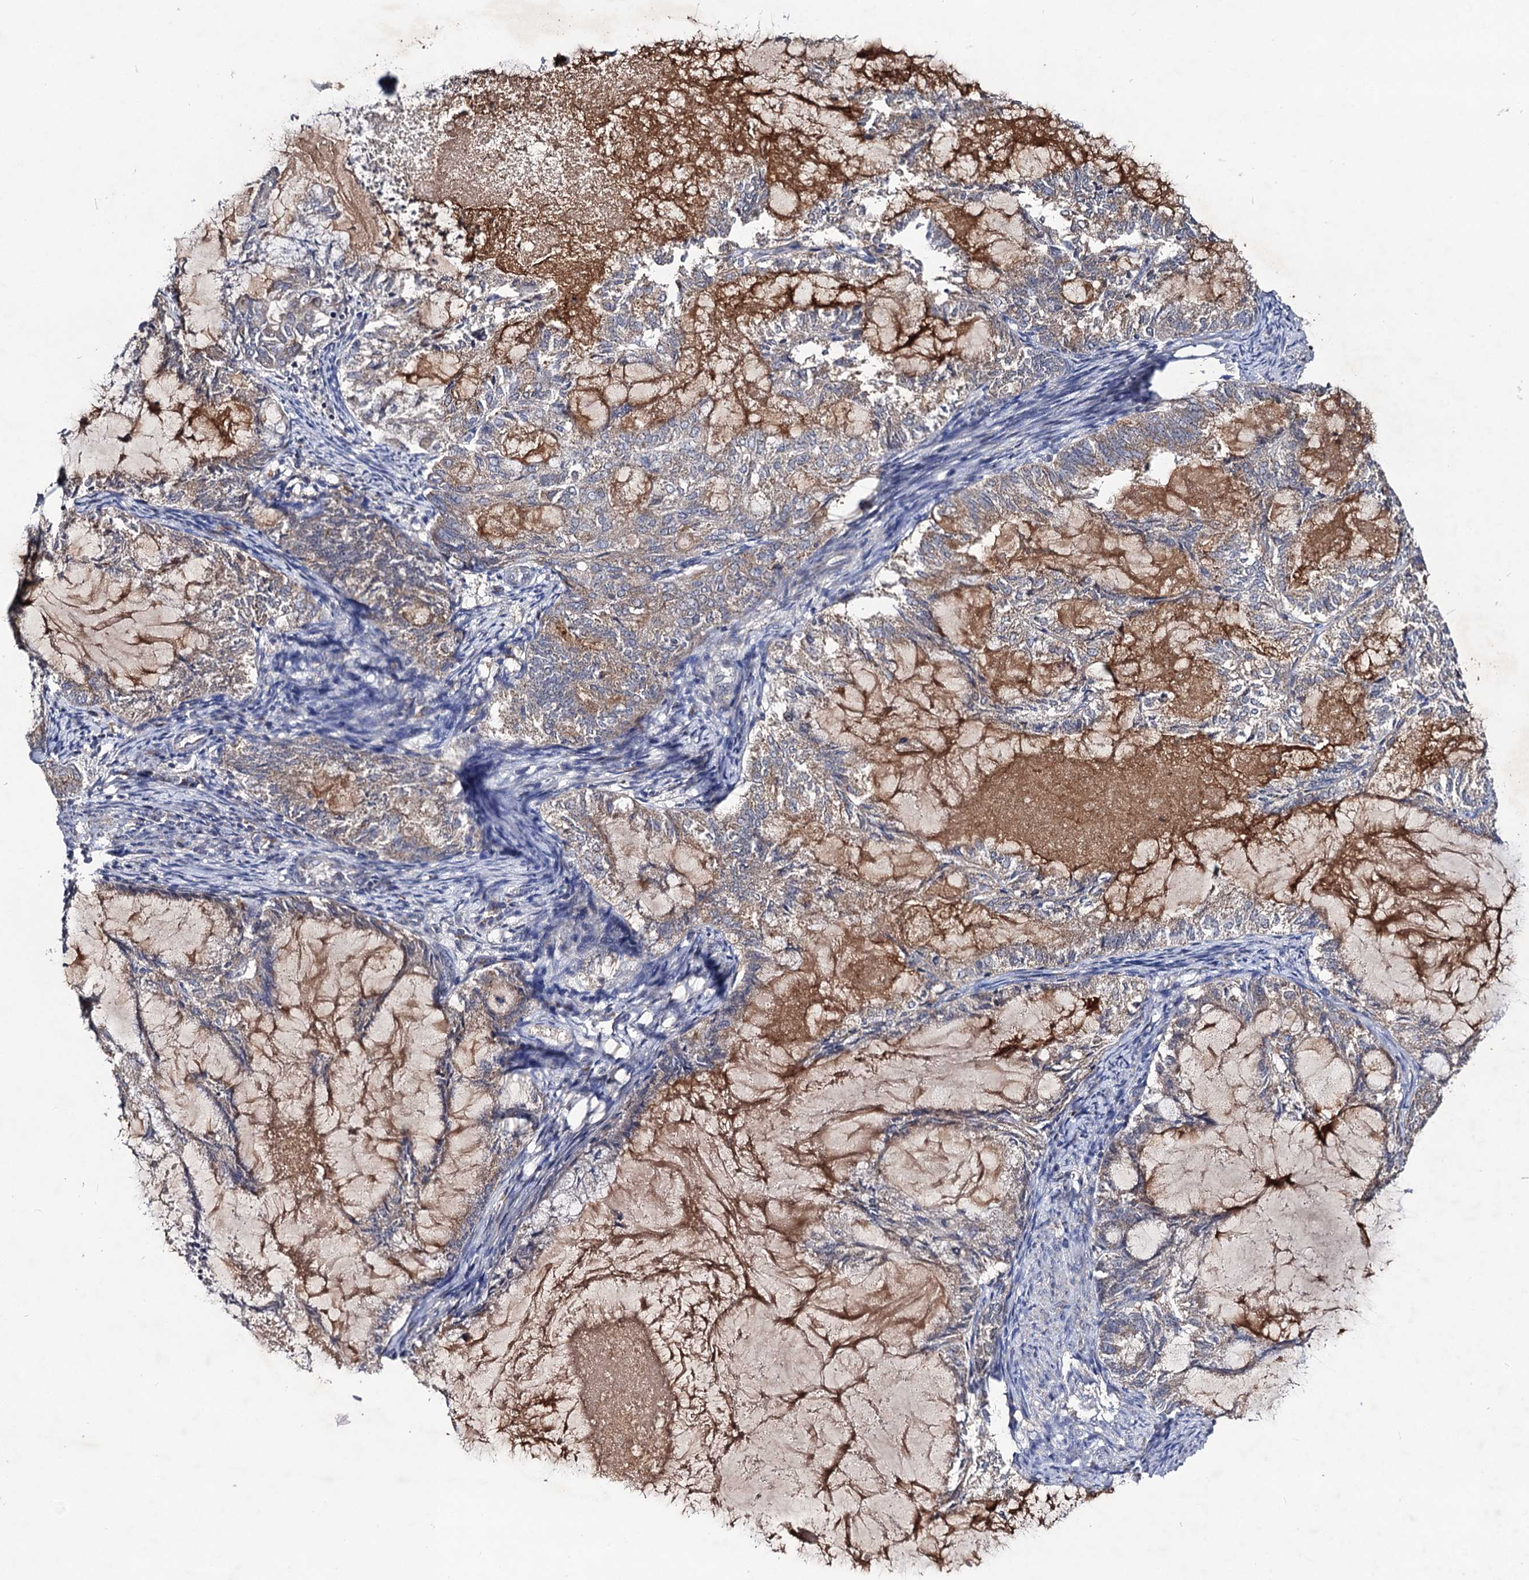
{"staining": {"intensity": "weak", "quantity": ">75%", "location": "cytoplasmic/membranous"}, "tissue": "endometrial cancer", "cell_type": "Tumor cells", "image_type": "cancer", "snomed": [{"axis": "morphology", "description": "Adenocarcinoma, NOS"}, {"axis": "topography", "description": "Endometrium"}], "caption": "Adenocarcinoma (endometrial) was stained to show a protein in brown. There is low levels of weak cytoplasmic/membranous expression in about >75% of tumor cells.", "gene": "VPS37D", "patient": {"sex": "female", "age": 86}}